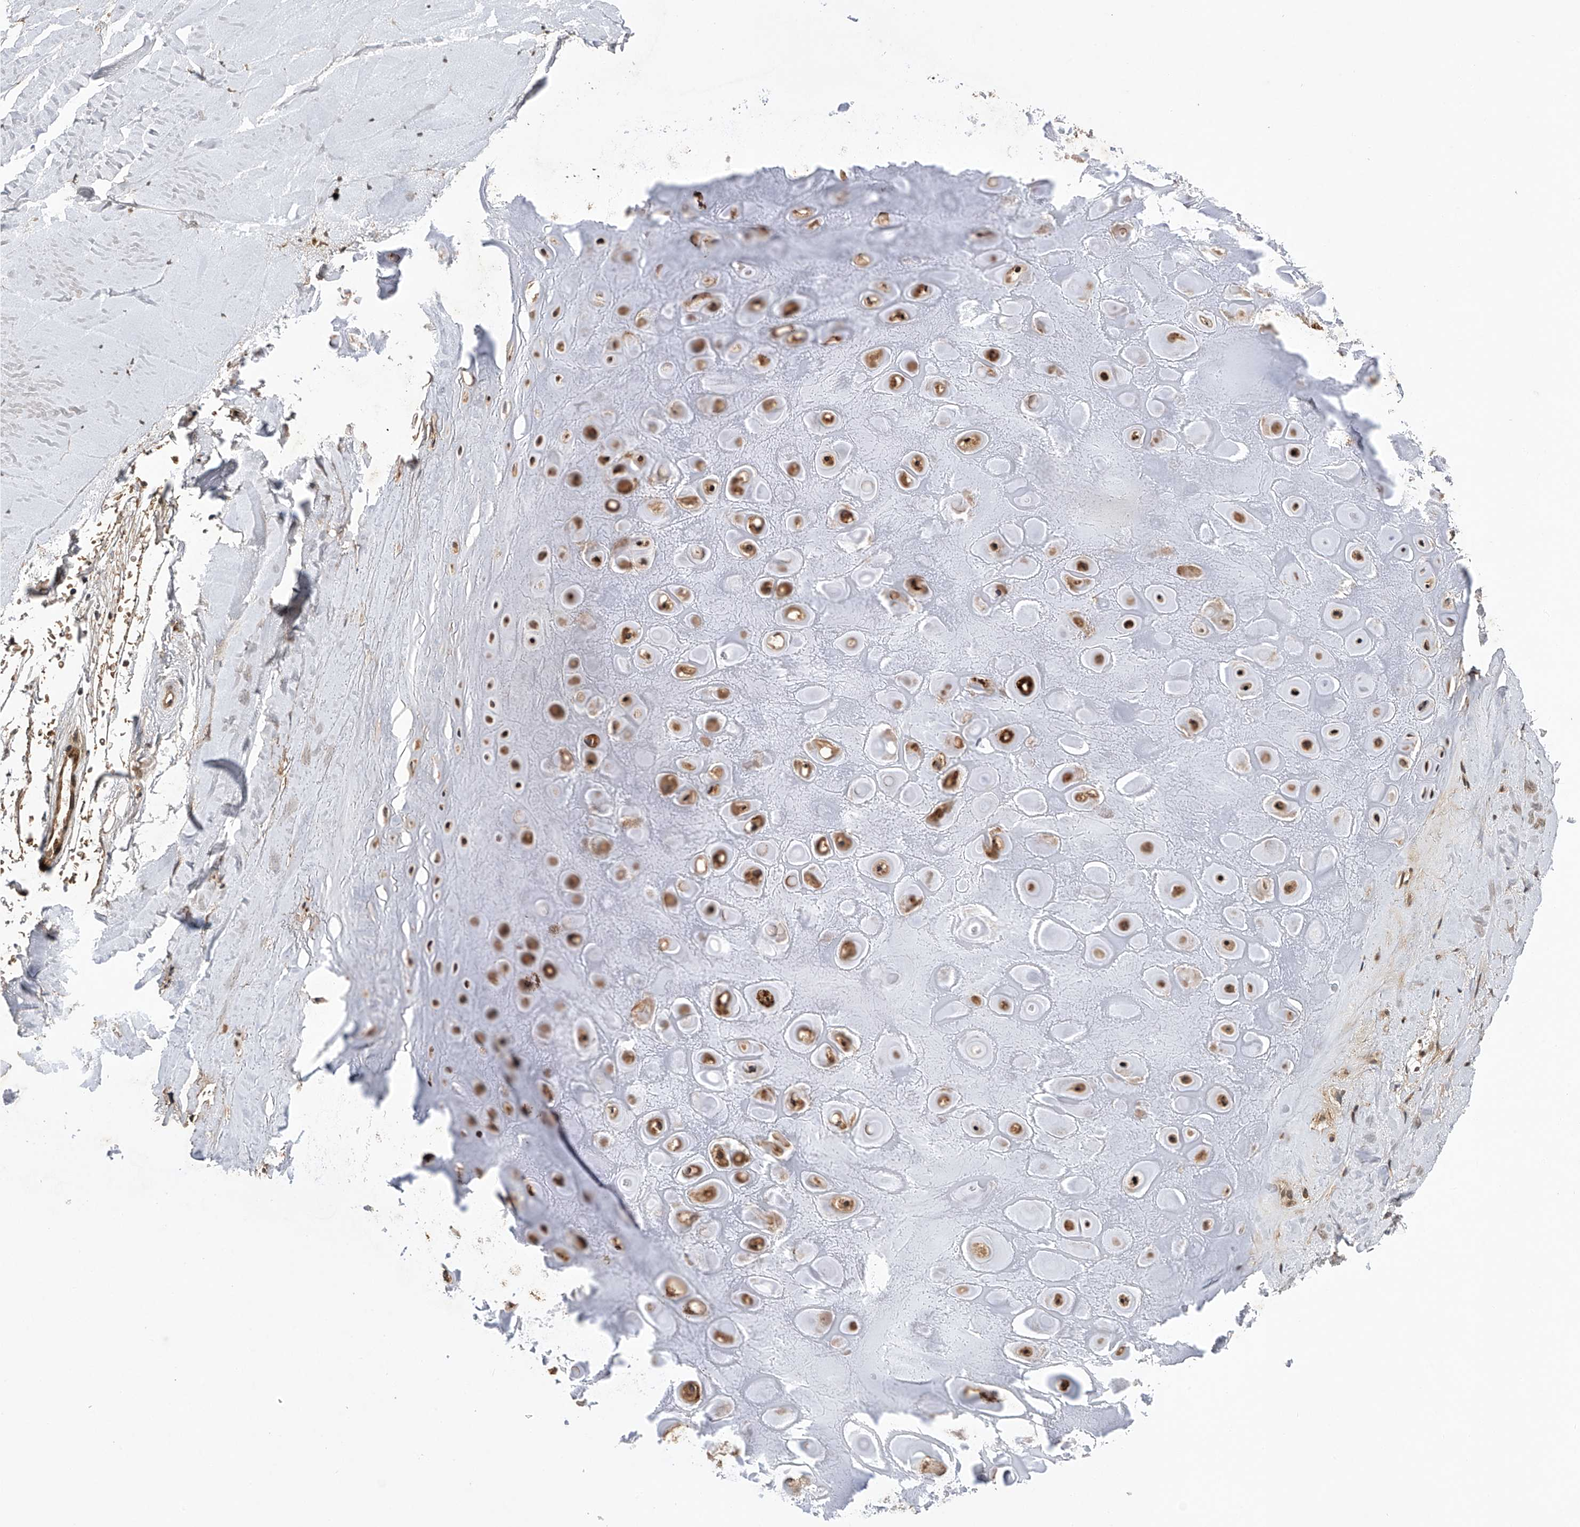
{"staining": {"intensity": "negative", "quantity": "none", "location": "none"}, "tissue": "adipose tissue", "cell_type": "Adipocytes", "image_type": "normal", "snomed": [{"axis": "morphology", "description": "Normal tissue, NOS"}, {"axis": "morphology", "description": "Basal cell carcinoma"}, {"axis": "topography", "description": "Skin"}], "caption": "The immunohistochemistry histopathology image has no significant staining in adipocytes of adipose tissue. The staining is performed using DAB brown chromogen with nuclei counter-stained in using hematoxylin.", "gene": "MAP3K11", "patient": {"sex": "female", "age": 89}}